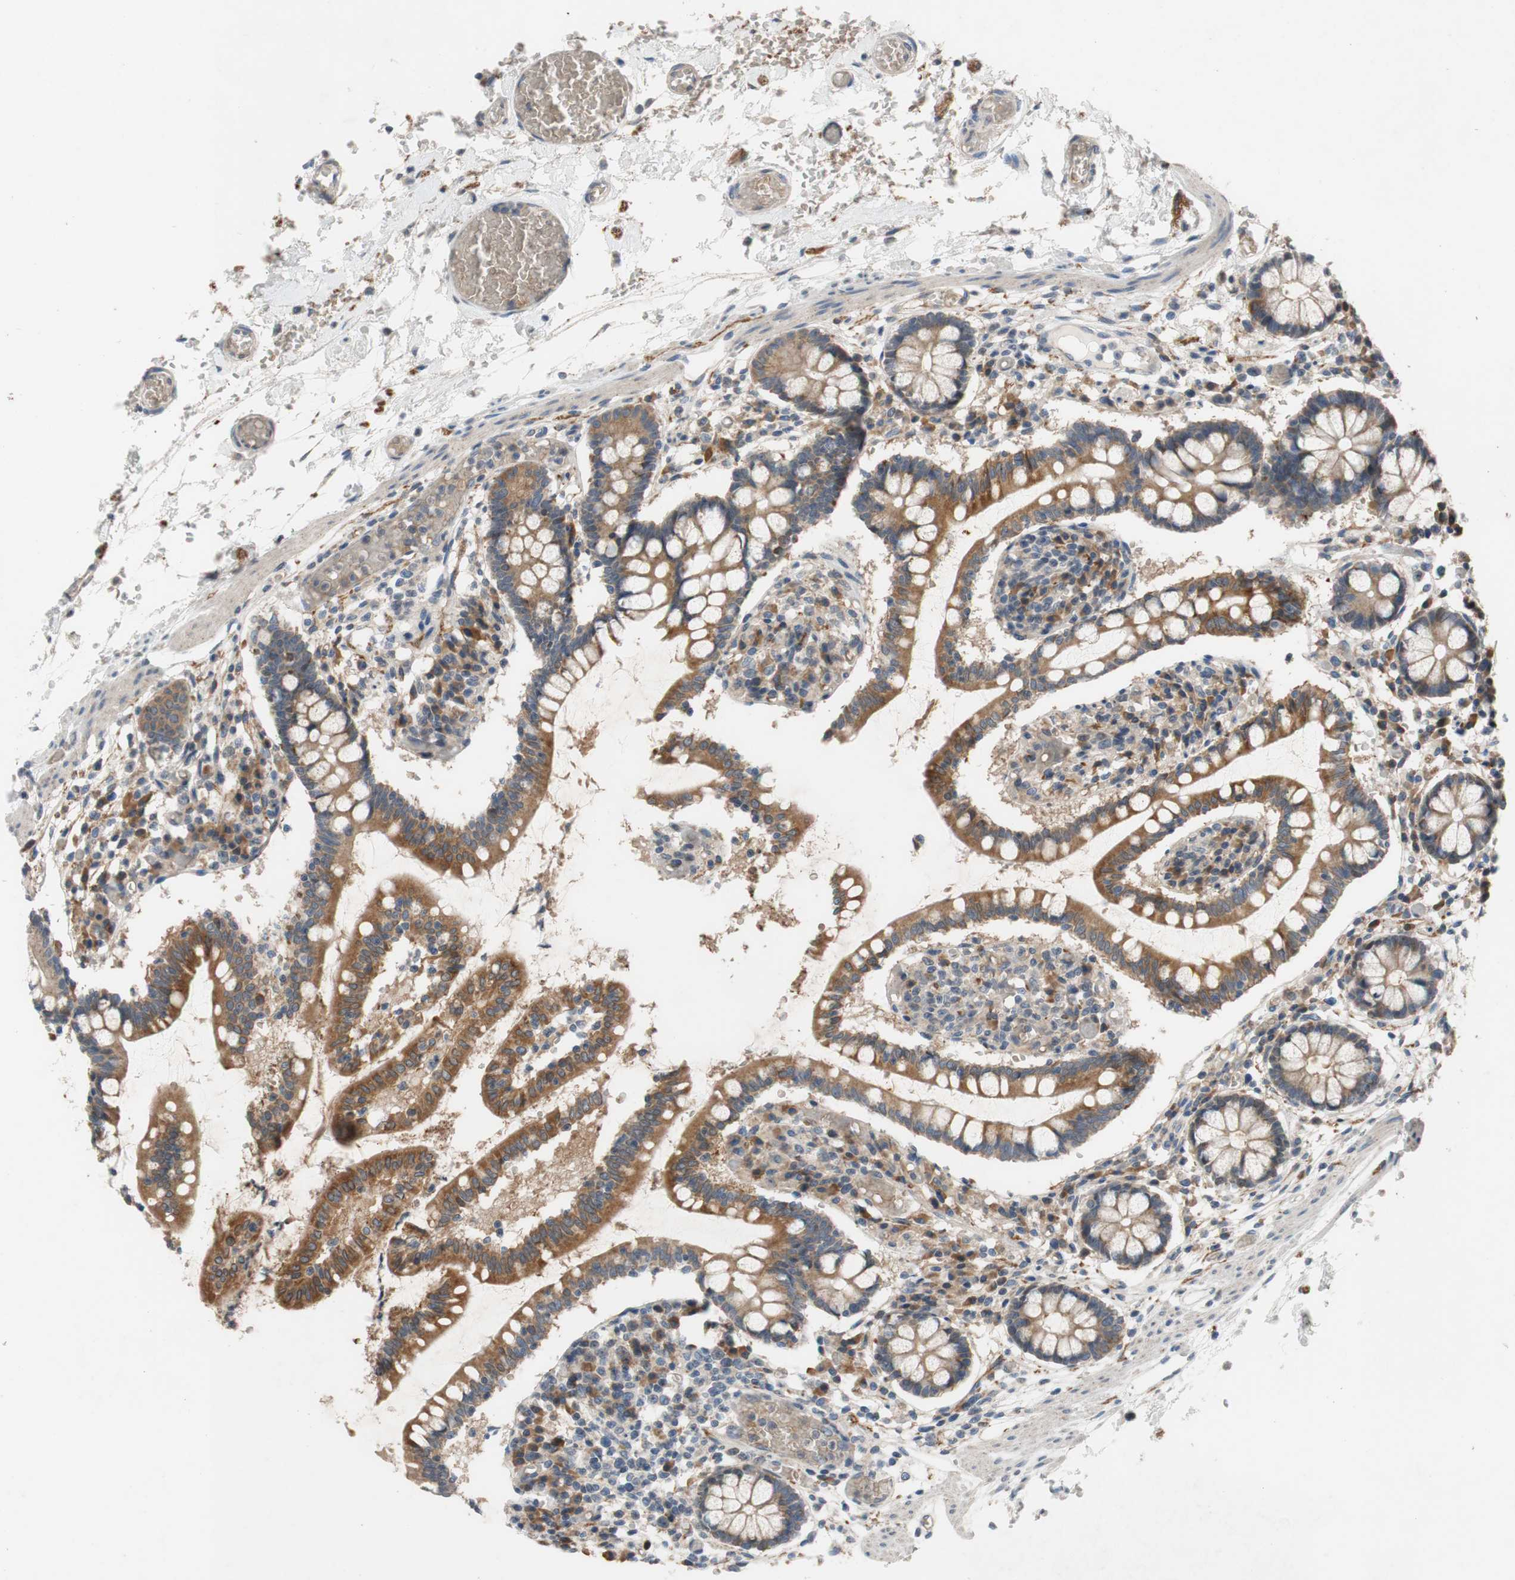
{"staining": {"intensity": "moderate", "quantity": ">75%", "location": "cytoplasmic/membranous"}, "tissue": "small intestine", "cell_type": "Glandular cells", "image_type": "normal", "snomed": [{"axis": "morphology", "description": "Normal tissue, NOS"}, {"axis": "topography", "description": "Small intestine"}], "caption": "A brown stain labels moderate cytoplasmic/membranous staining of a protein in glandular cells of normal small intestine. The staining was performed using DAB (3,3'-diaminobenzidine) to visualize the protein expression in brown, while the nuclei were stained in blue with hematoxylin (Magnification: 20x).", "gene": "ADD2", "patient": {"sex": "female", "age": 61}}